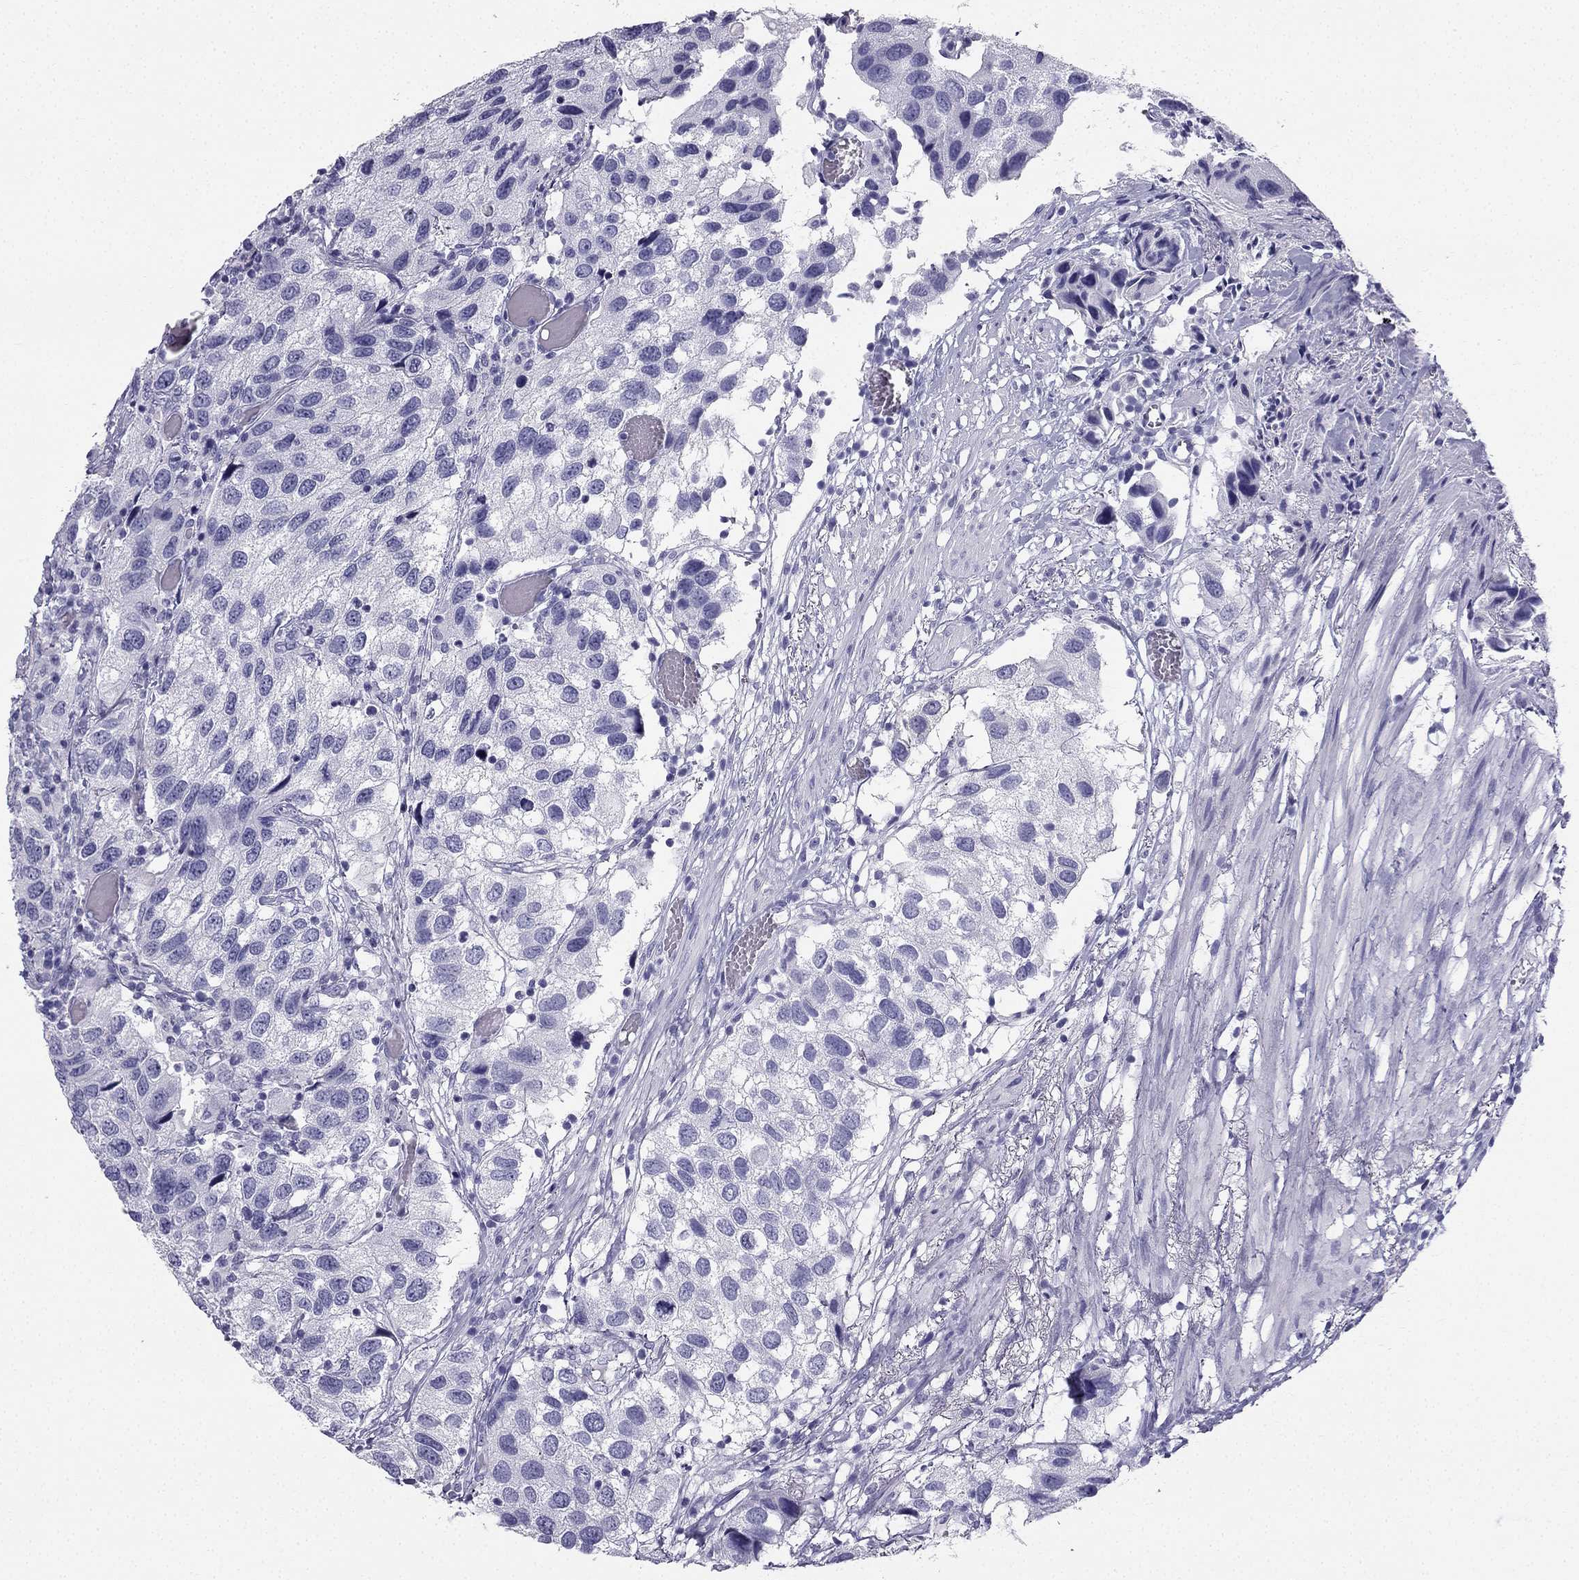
{"staining": {"intensity": "negative", "quantity": "none", "location": "none"}, "tissue": "urothelial cancer", "cell_type": "Tumor cells", "image_type": "cancer", "snomed": [{"axis": "morphology", "description": "Urothelial carcinoma, High grade"}, {"axis": "topography", "description": "Urinary bladder"}], "caption": "Immunohistochemistry (IHC) of human urothelial cancer reveals no expression in tumor cells.", "gene": "TFF3", "patient": {"sex": "male", "age": 79}}